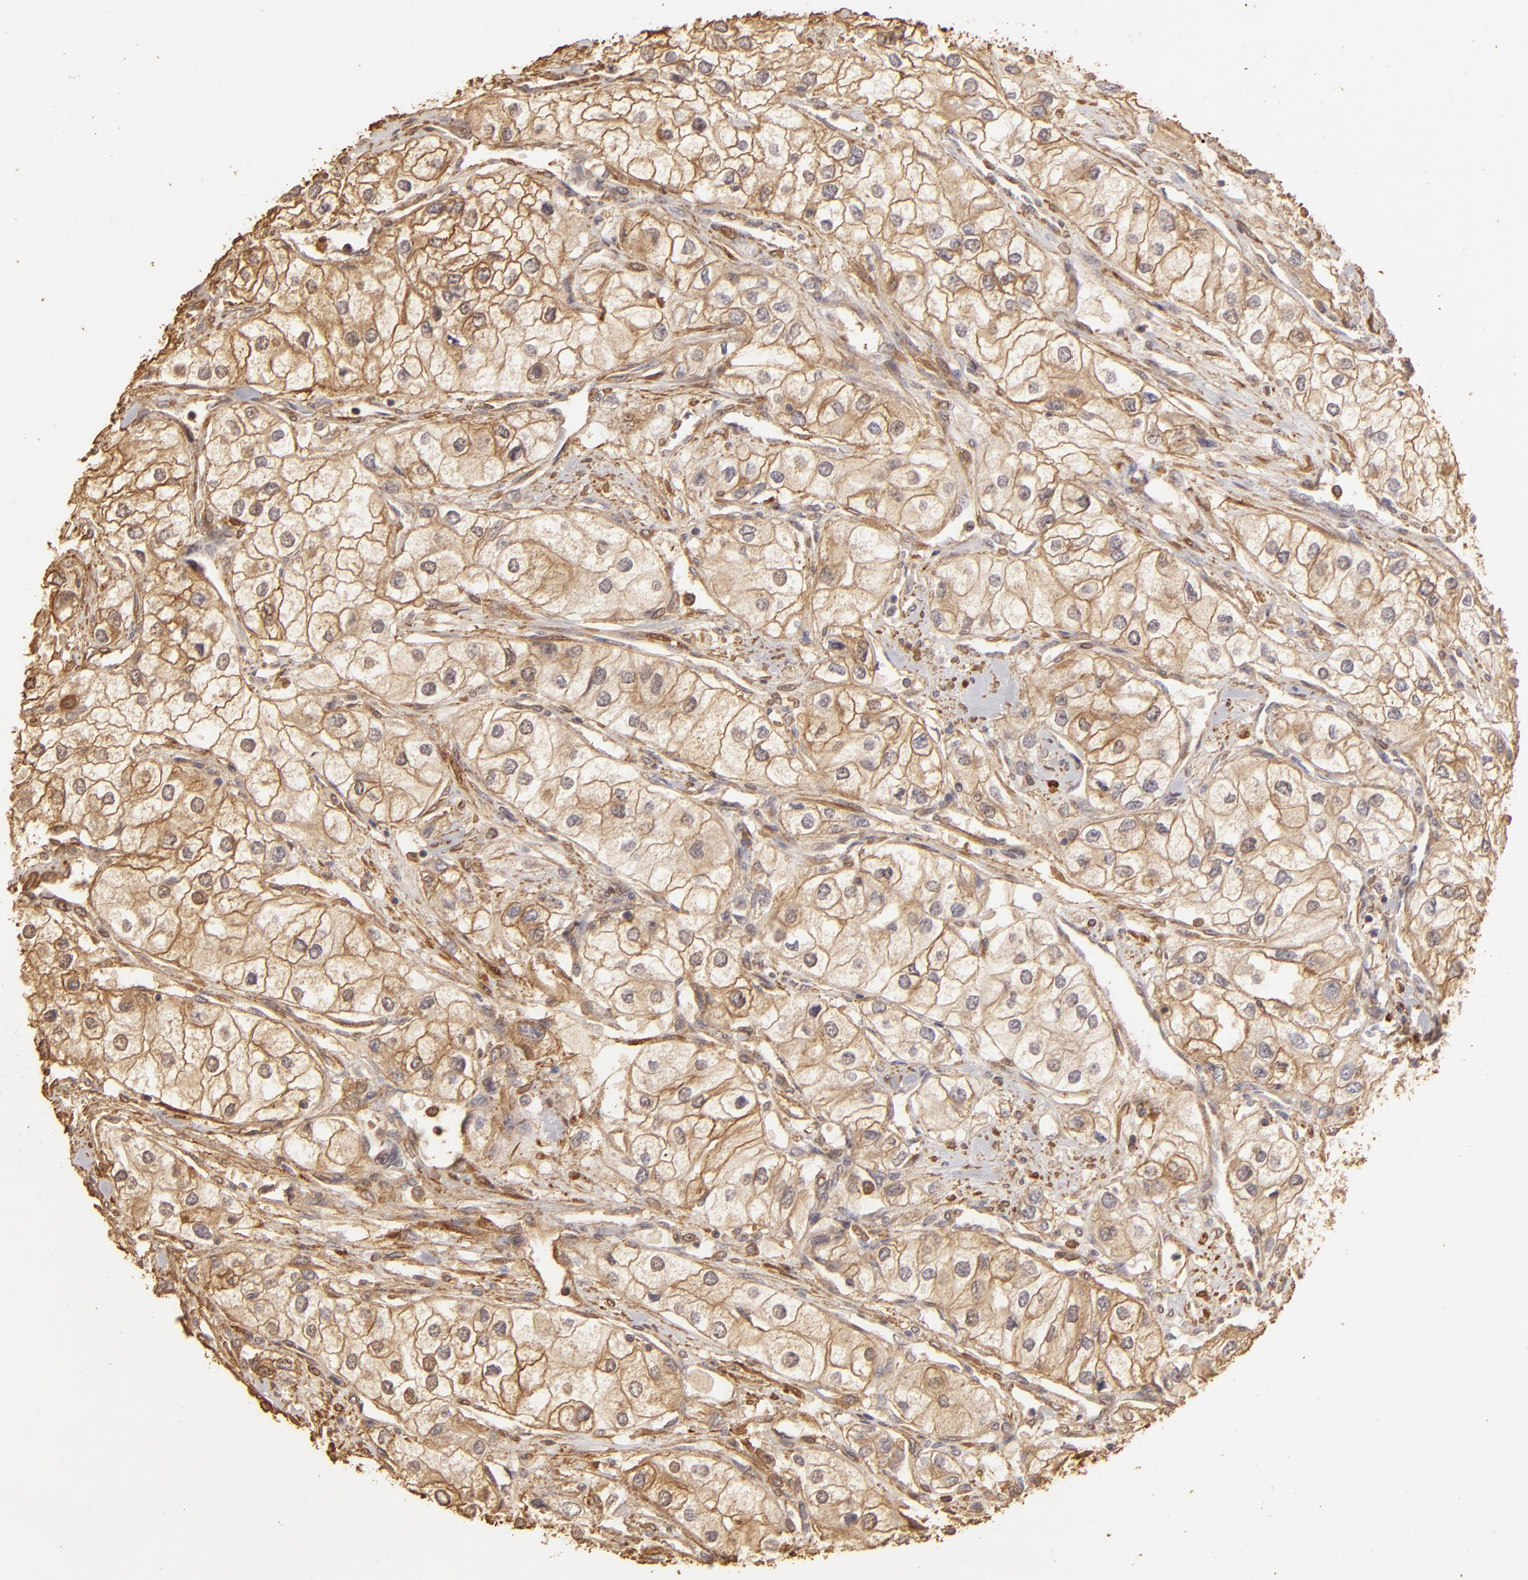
{"staining": {"intensity": "weak", "quantity": ">75%", "location": "cytoplasmic/membranous"}, "tissue": "renal cancer", "cell_type": "Tumor cells", "image_type": "cancer", "snomed": [{"axis": "morphology", "description": "Adenocarcinoma, NOS"}, {"axis": "topography", "description": "Kidney"}], "caption": "The histopathology image exhibits immunohistochemical staining of adenocarcinoma (renal). There is weak cytoplasmic/membranous expression is appreciated in approximately >75% of tumor cells.", "gene": "HSPB6", "patient": {"sex": "male", "age": 57}}